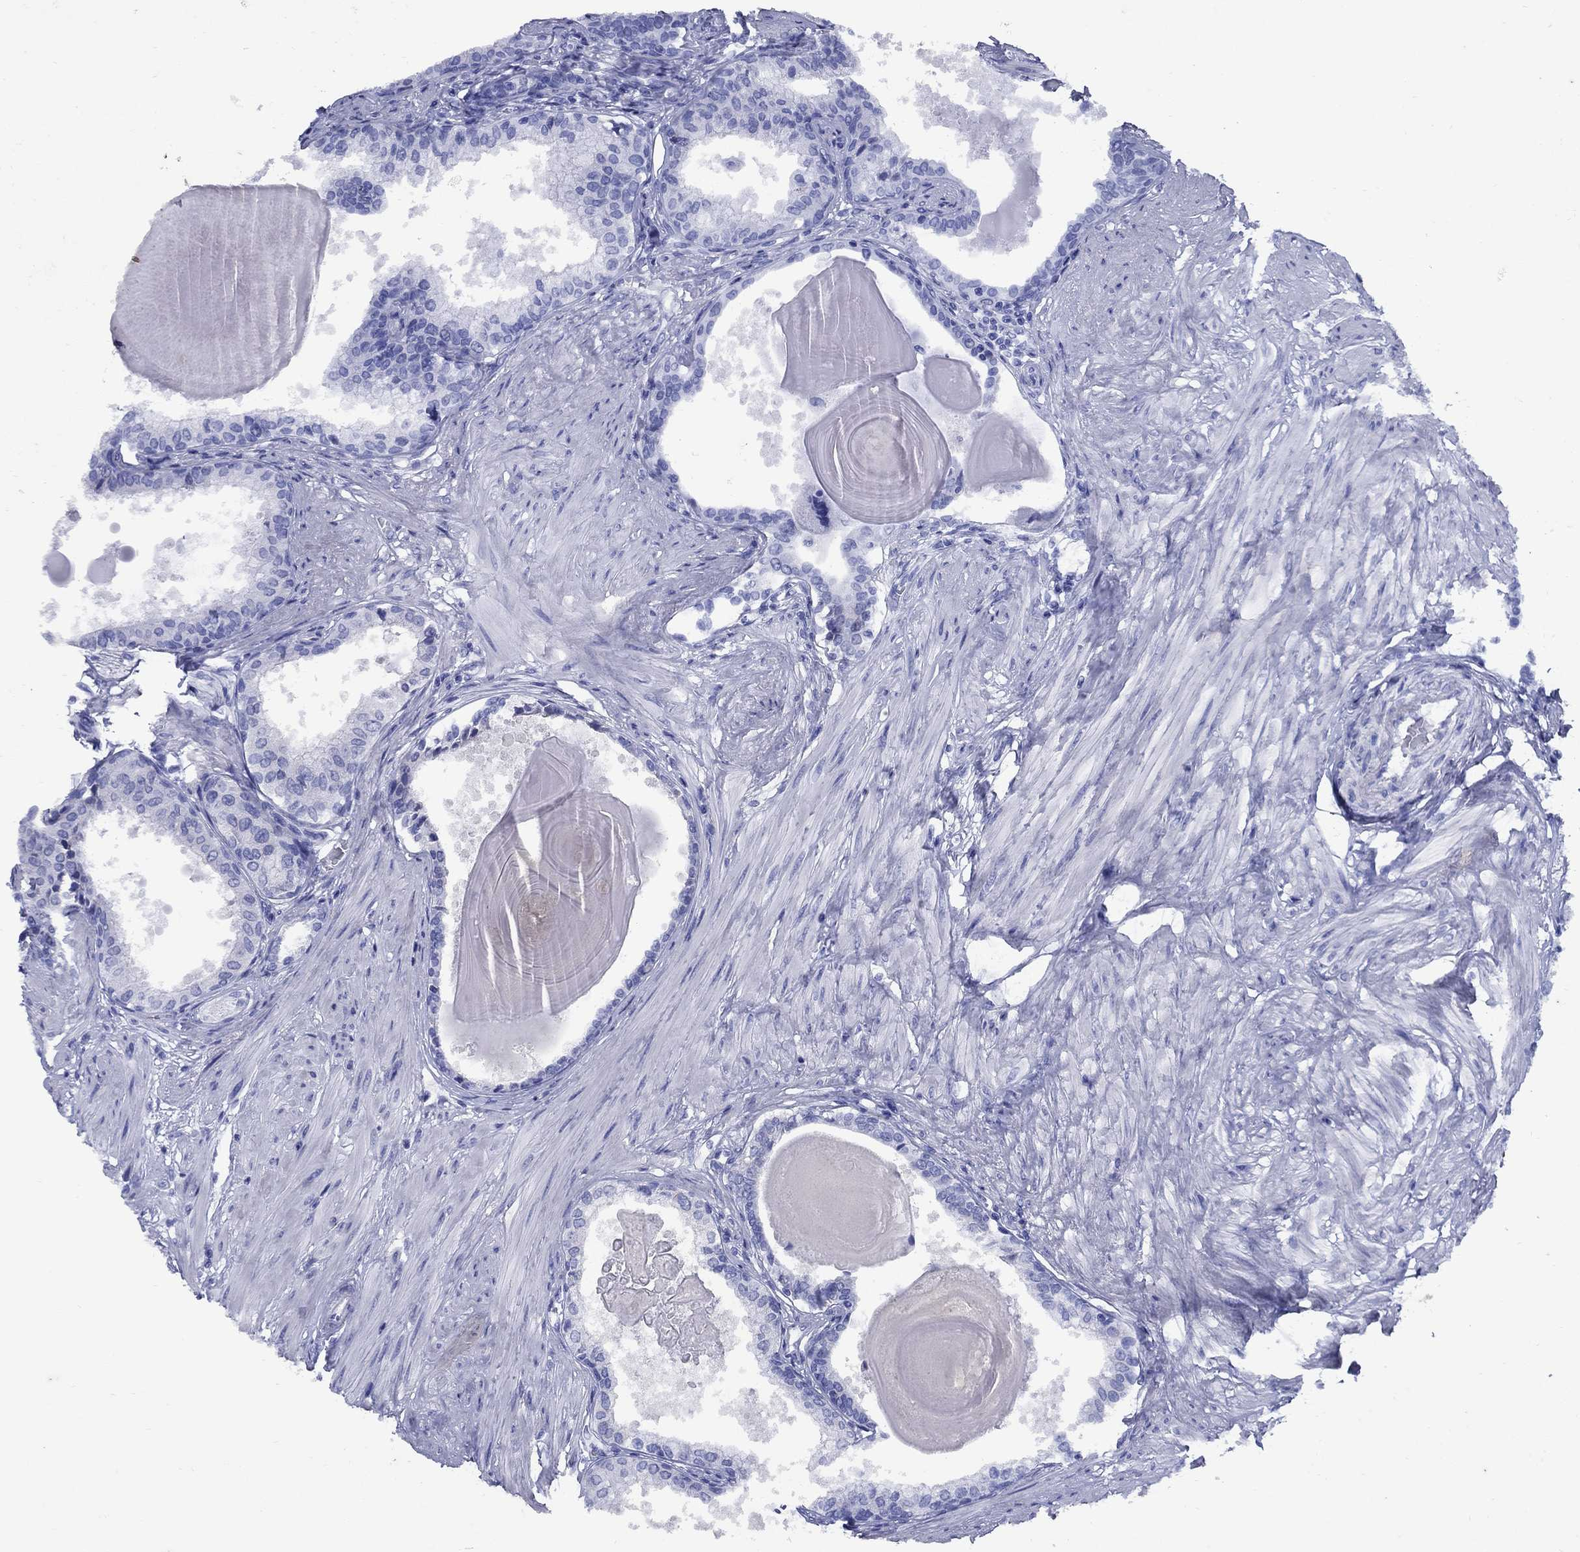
{"staining": {"intensity": "negative", "quantity": "none", "location": "none"}, "tissue": "prostate", "cell_type": "Glandular cells", "image_type": "normal", "snomed": [{"axis": "morphology", "description": "Normal tissue, NOS"}, {"axis": "topography", "description": "Prostate"}], "caption": "This is an immunohistochemistry (IHC) image of normal human prostate. There is no staining in glandular cells.", "gene": "CD1A", "patient": {"sex": "male", "age": 63}}